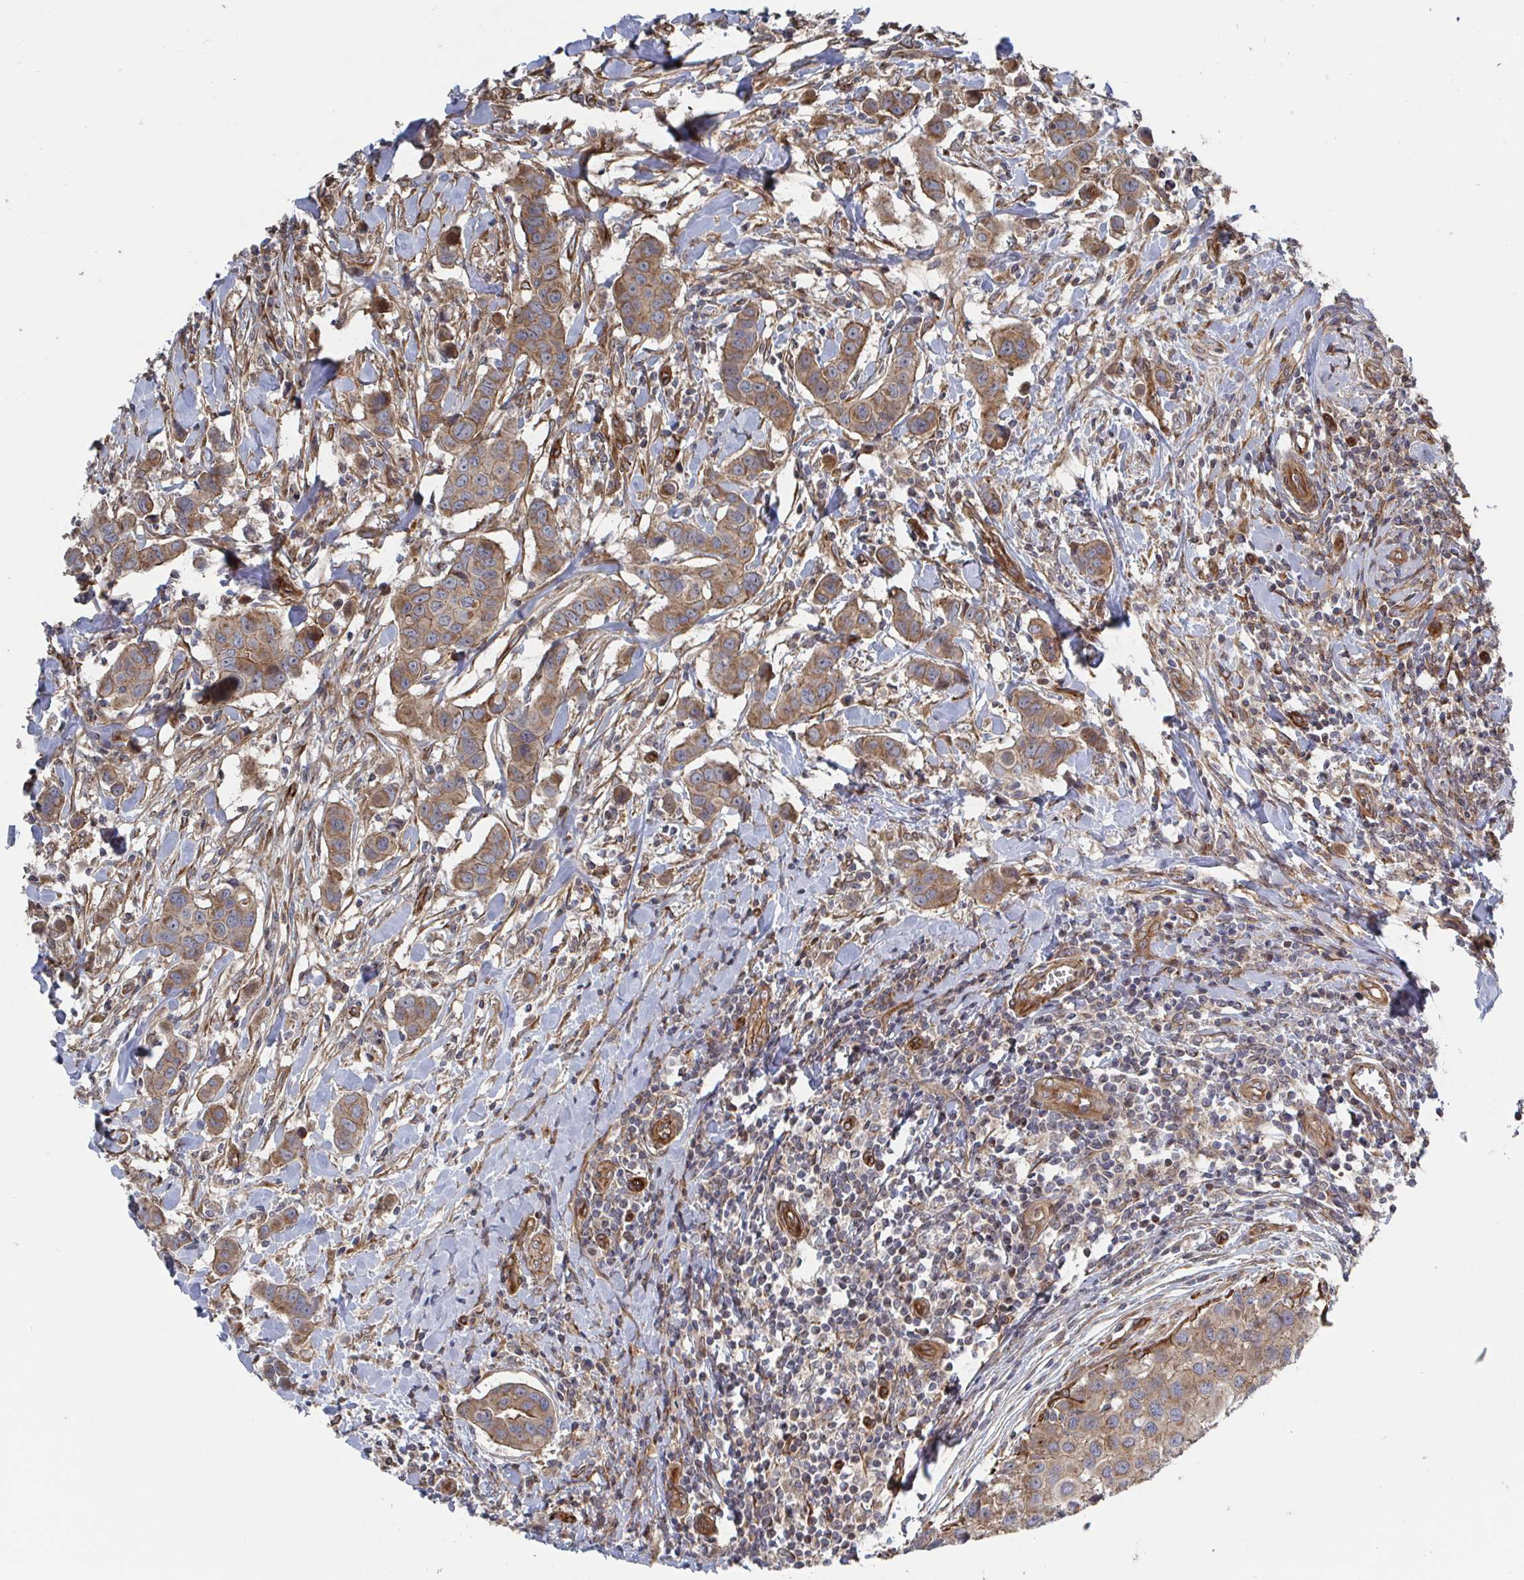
{"staining": {"intensity": "moderate", "quantity": ">75%", "location": "cytoplasmic/membranous"}, "tissue": "breast cancer", "cell_type": "Tumor cells", "image_type": "cancer", "snomed": [{"axis": "morphology", "description": "Duct carcinoma"}, {"axis": "topography", "description": "Breast"}], "caption": "Human breast cancer stained with a brown dye reveals moderate cytoplasmic/membranous positive staining in about >75% of tumor cells.", "gene": "DVL3", "patient": {"sex": "female", "age": 24}}